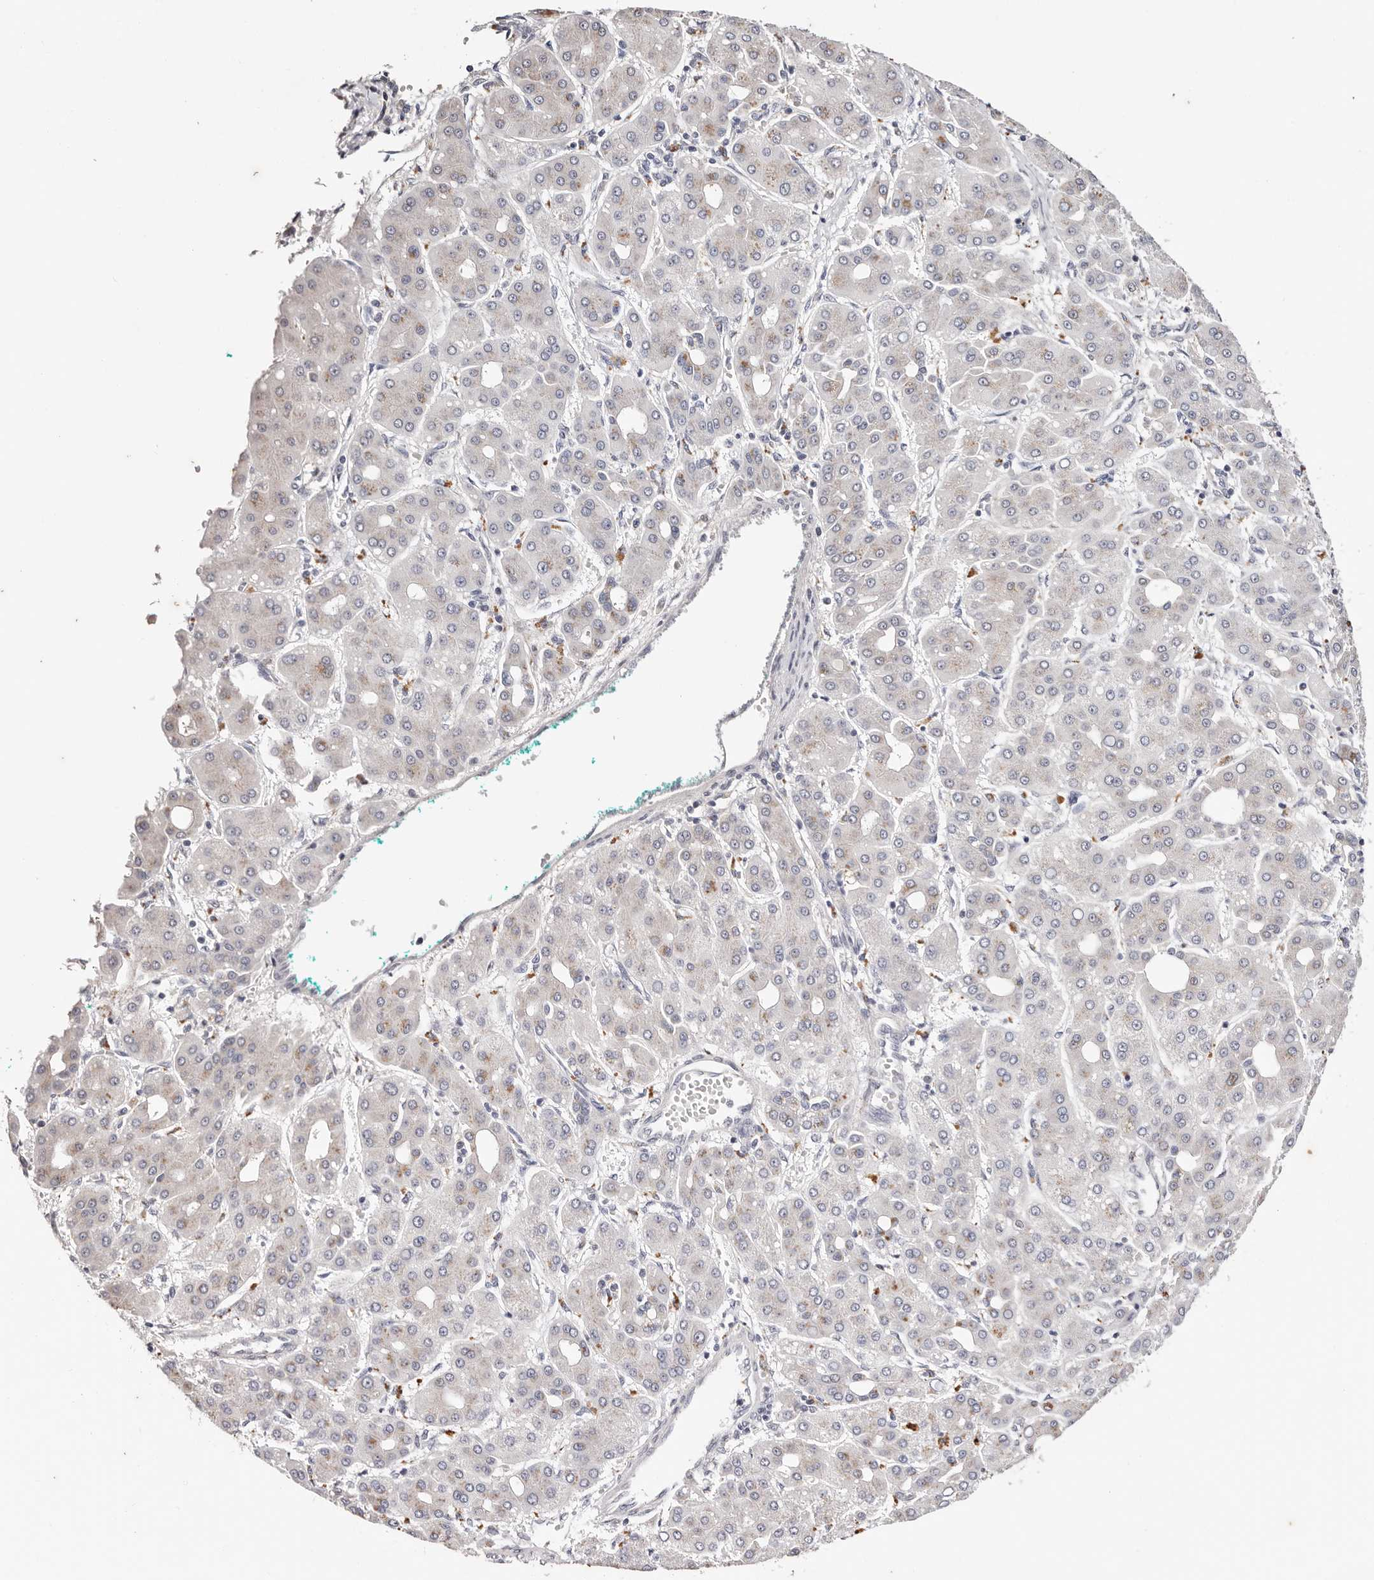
{"staining": {"intensity": "weak", "quantity": "<25%", "location": "cytoplasmic/membranous"}, "tissue": "liver cancer", "cell_type": "Tumor cells", "image_type": "cancer", "snomed": [{"axis": "morphology", "description": "Carcinoma, Hepatocellular, NOS"}, {"axis": "topography", "description": "Liver"}], "caption": "Hepatocellular carcinoma (liver) stained for a protein using immunohistochemistry exhibits no positivity tumor cells.", "gene": "TYW3", "patient": {"sex": "male", "age": 65}}